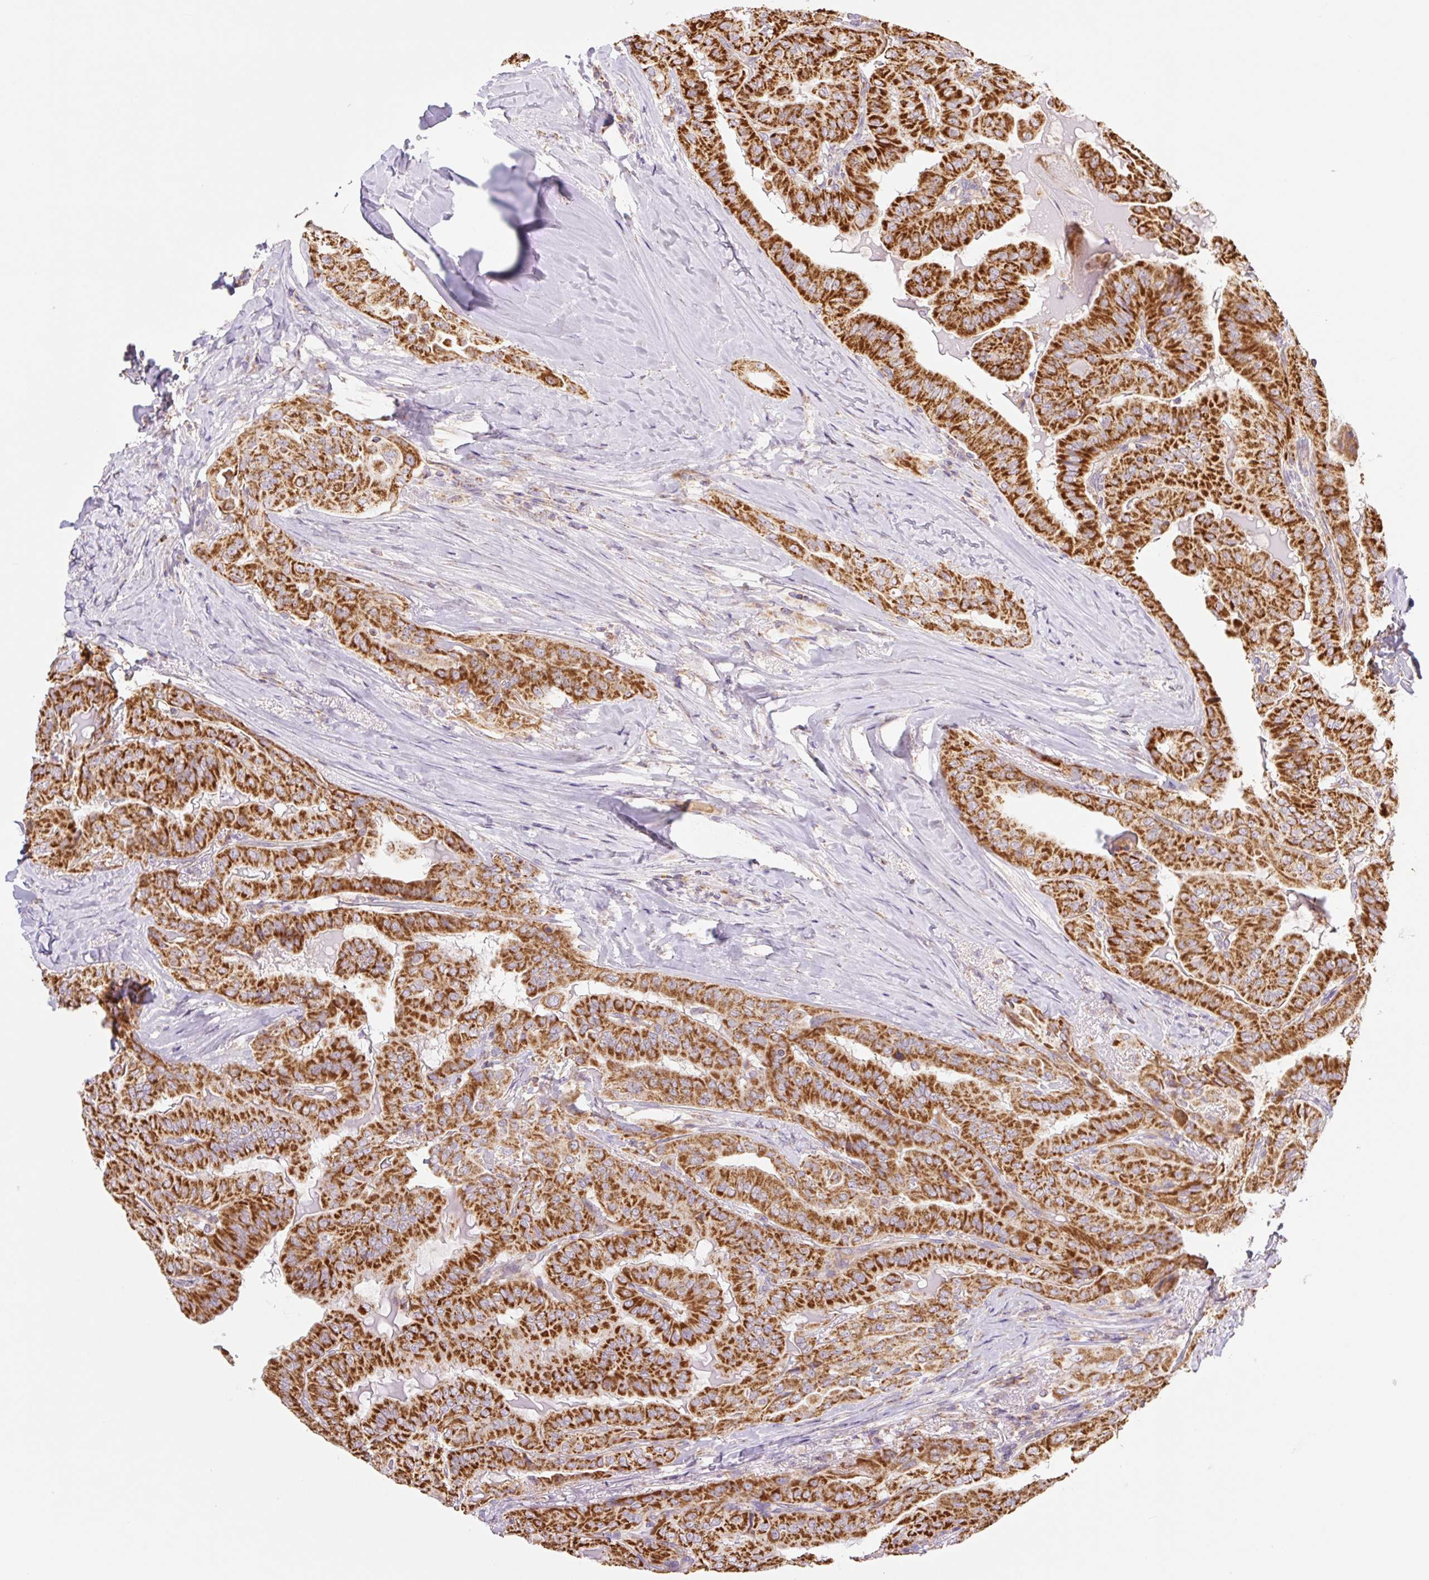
{"staining": {"intensity": "strong", "quantity": ">75%", "location": "cytoplasmic/membranous"}, "tissue": "thyroid cancer", "cell_type": "Tumor cells", "image_type": "cancer", "snomed": [{"axis": "morphology", "description": "Papillary adenocarcinoma, NOS"}, {"axis": "topography", "description": "Thyroid gland"}], "caption": "Strong cytoplasmic/membranous protein positivity is seen in approximately >75% of tumor cells in thyroid cancer (papillary adenocarcinoma).", "gene": "GOSR2", "patient": {"sex": "female", "age": 68}}